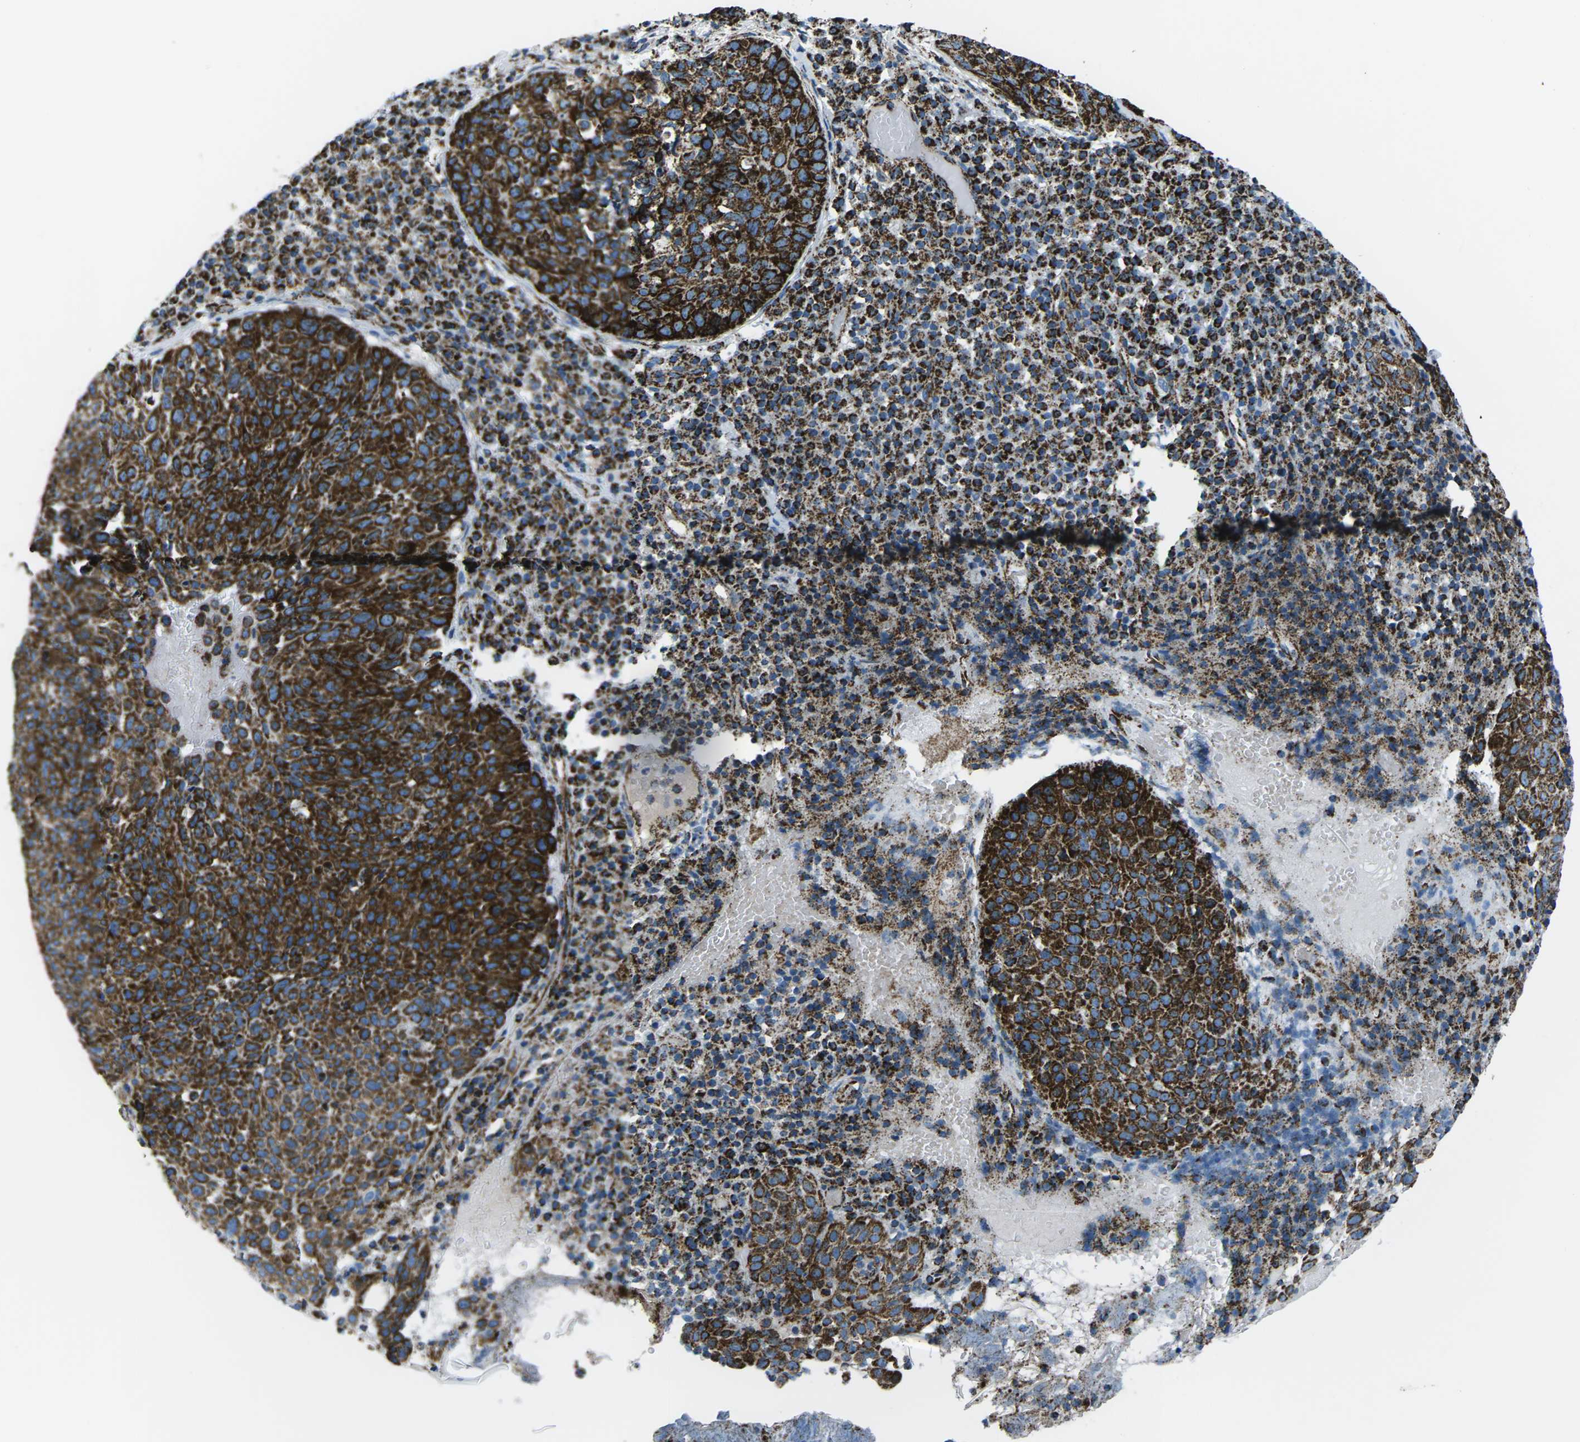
{"staining": {"intensity": "strong", "quantity": "25%-75%", "location": "cytoplasmic/membranous"}, "tissue": "skin cancer", "cell_type": "Tumor cells", "image_type": "cancer", "snomed": [{"axis": "morphology", "description": "Squamous cell carcinoma in situ, NOS"}, {"axis": "morphology", "description": "Squamous cell carcinoma, NOS"}, {"axis": "topography", "description": "Skin"}], "caption": "Immunohistochemistry micrograph of neoplastic tissue: skin cancer stained using immunohistochemistry demonstrates high levels of strong protein expression localized specifically in the cytoplasmic/membranous of tumor cells, appearing as a cytoplasmic/membranous brown color.", "gene": "MT-CO2", "patient": {"sex": "male", "age": 93}}